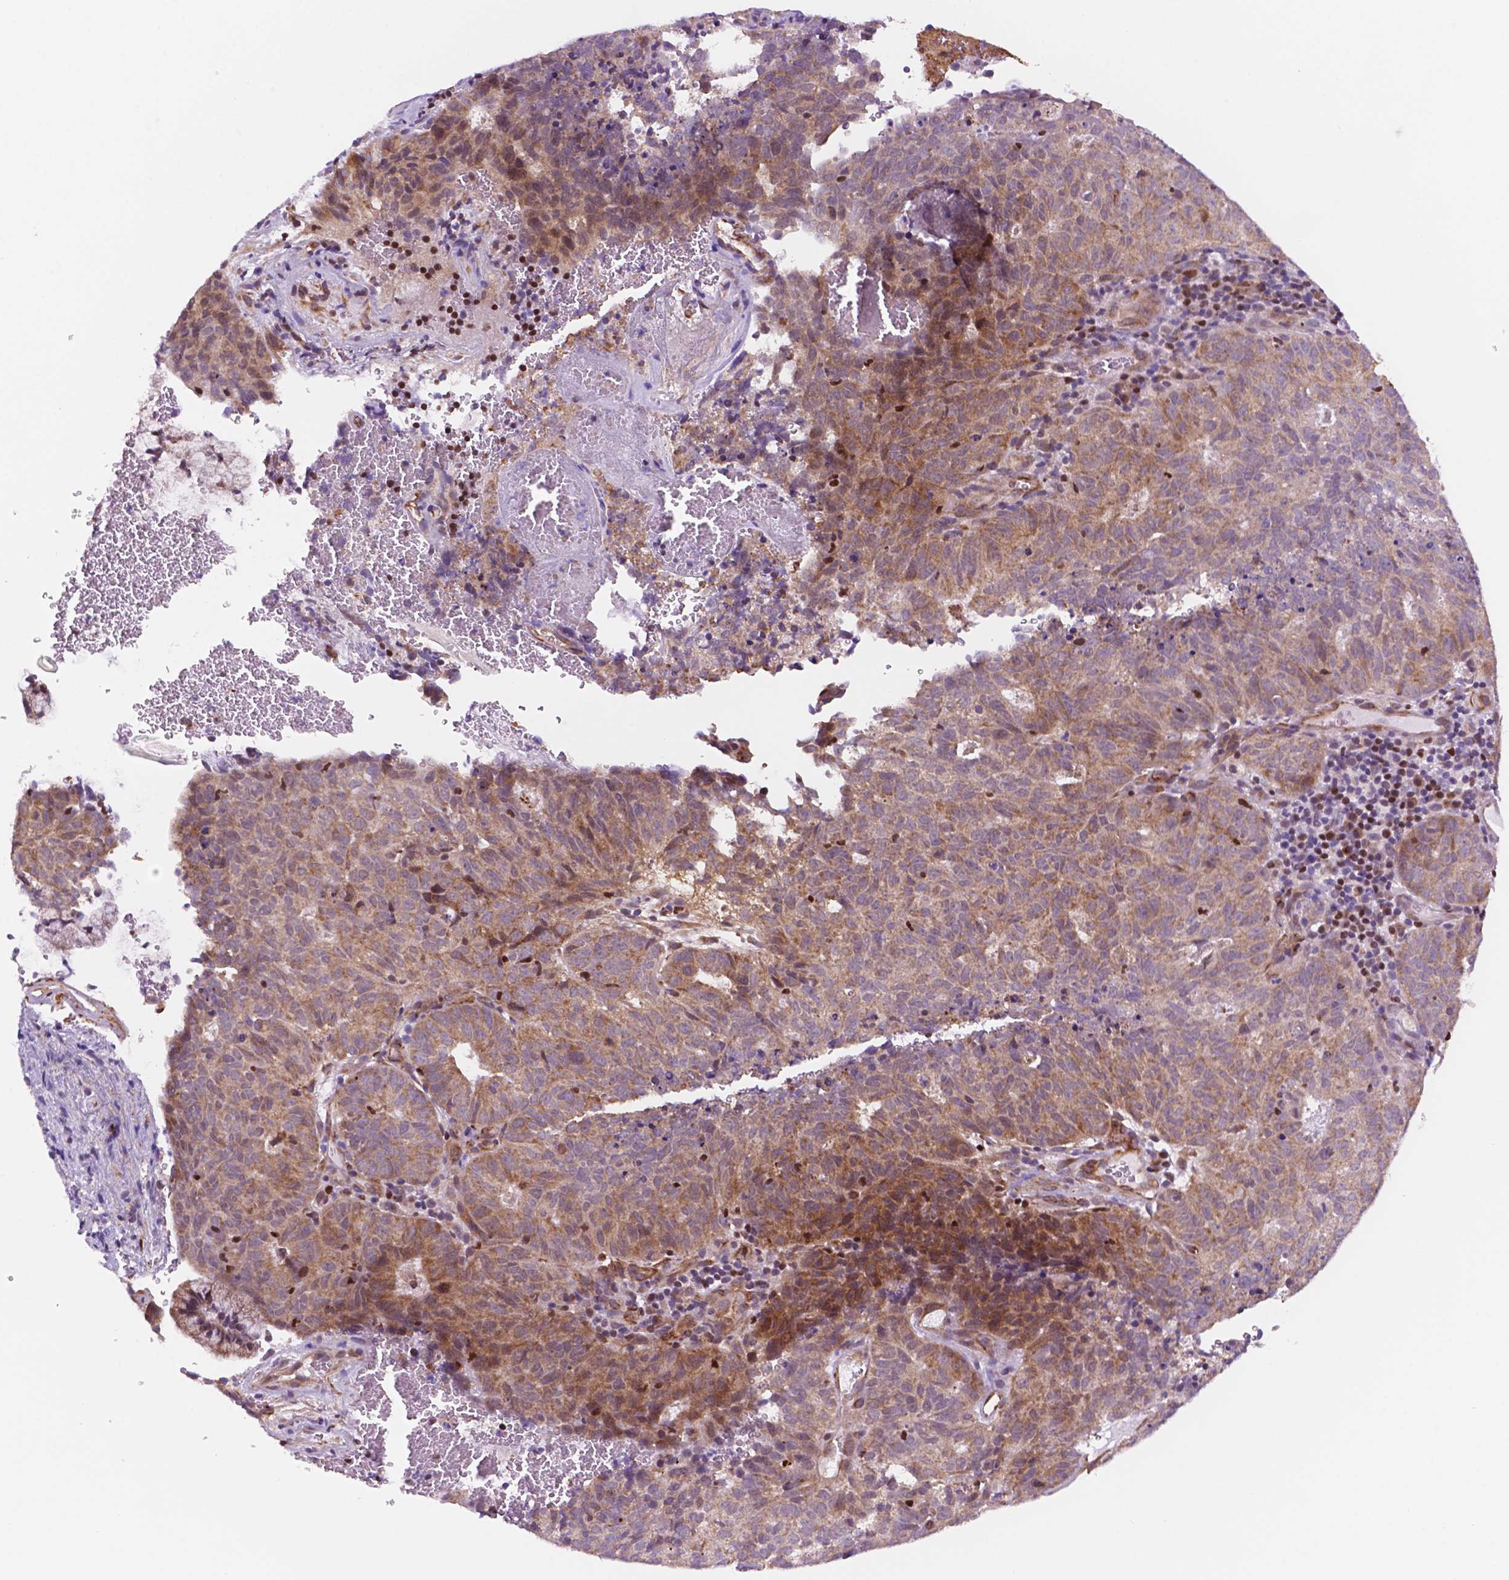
{"staining": {"intensity": "moderate", "quantity": ">75%", "location": "cytoplasmic/membranous"}, "tissue": "cervical cancer", "cell_type": "Tumor cells", "image_type": "cancer", "snomed": [{"axis": "morphology", "description": "Adenocarcinoma, NOS"}, {"axis": "topography", "description": "Cervix"}], "caption": "Human cervical adenocarcinoma stained for a protein (brown) exhibits moderate cytoplasmic/membranous positive expression in approximately >75% of tumor cells.", "gene": "GEMIN4", "patient": {"sex": "female", "age": 38}}